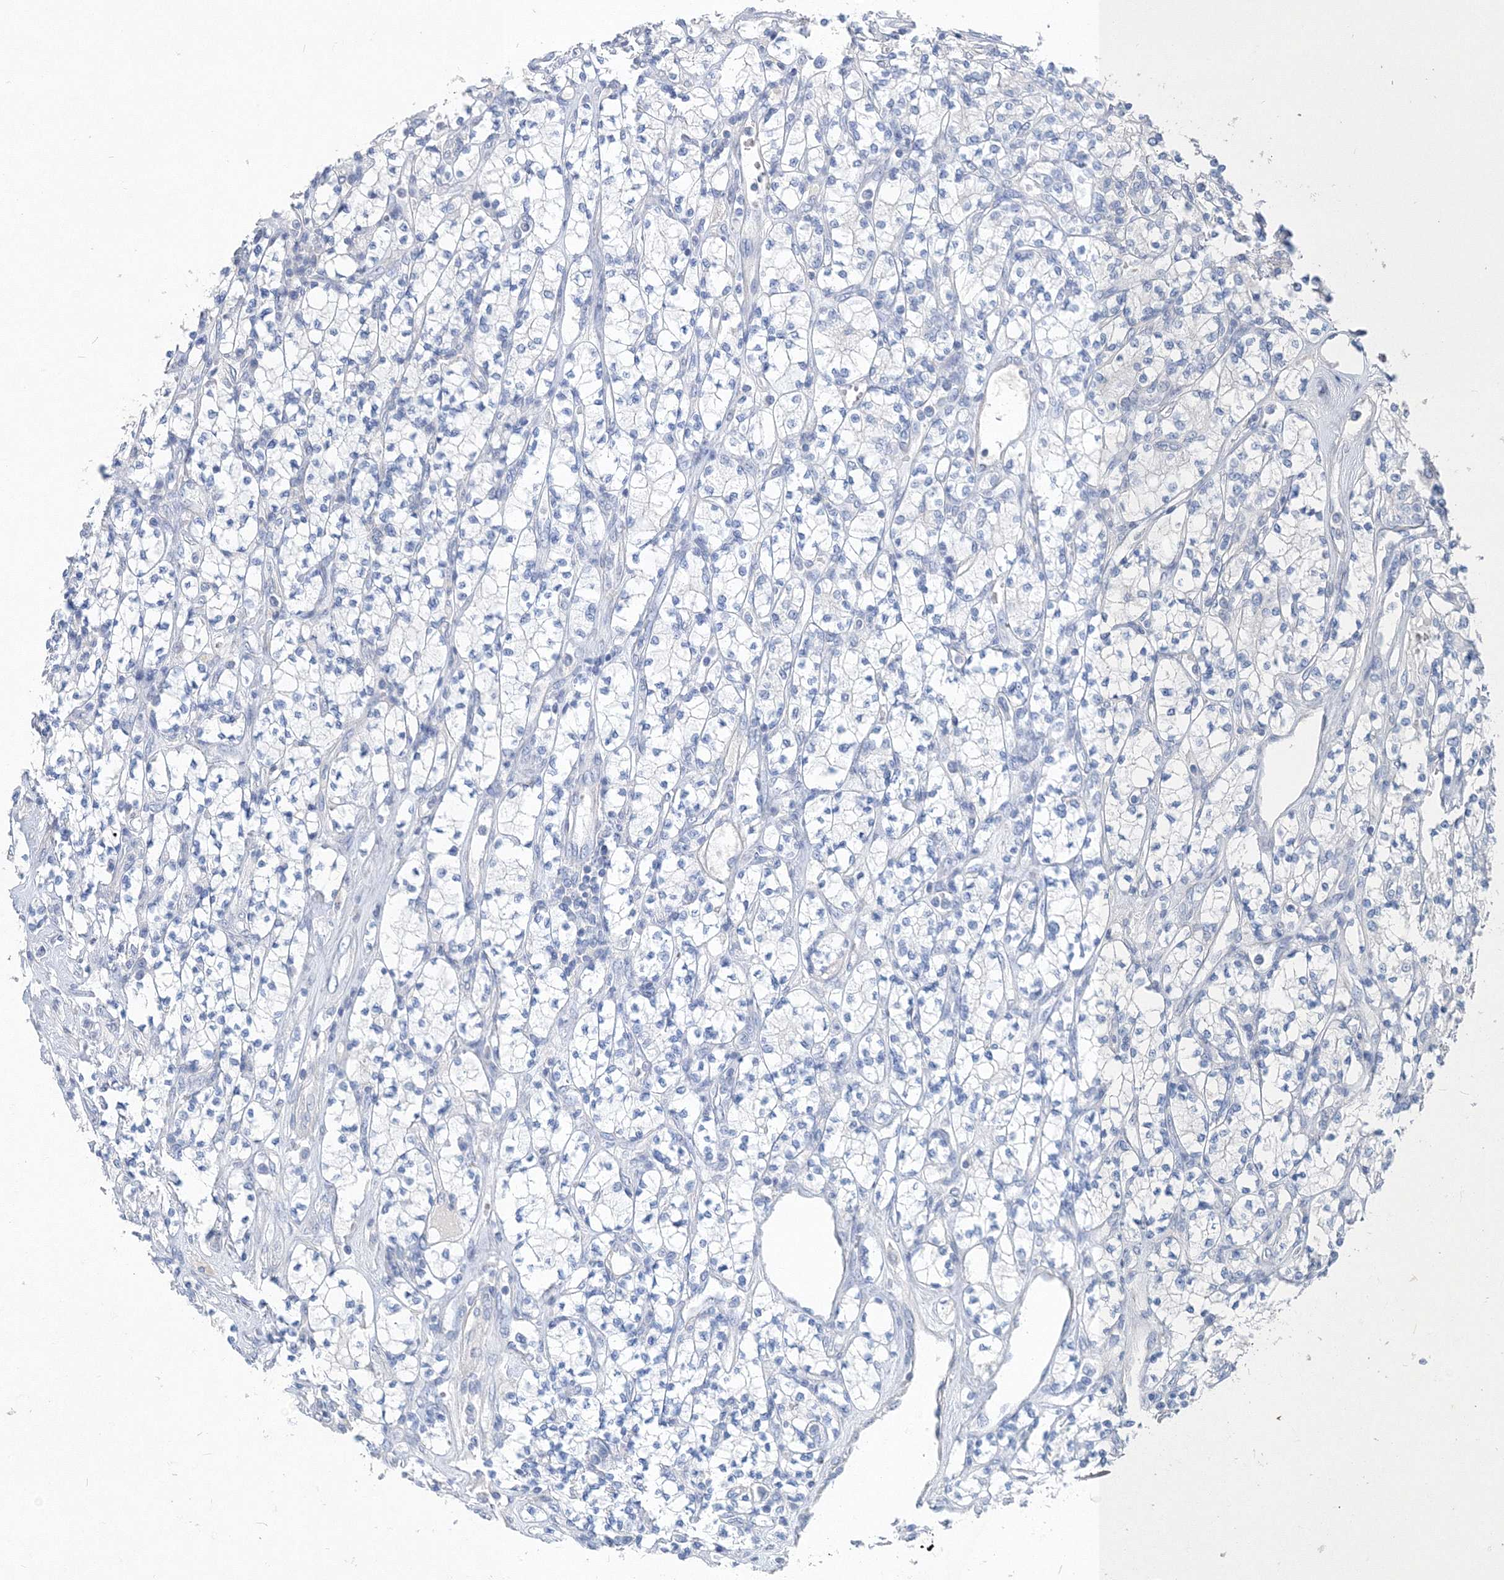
{"staining": {"intensity": "negative", "quantity": "none", "location": "none"}, "tissue": "renal cancer", "cell_type": "Tumor cells", "image_type": "cancer", "snomed": [{"axis": "morphology", "description": "Adenocarcinoma, NOS"}, {"axis": "topography", "description": "Kidney"}], "caption": "Tumor cells are negative for protein expression in human renal adenocarcinoma.", "gene": "OSBPL6", "patient": {"sex": "male", "age": 77}}